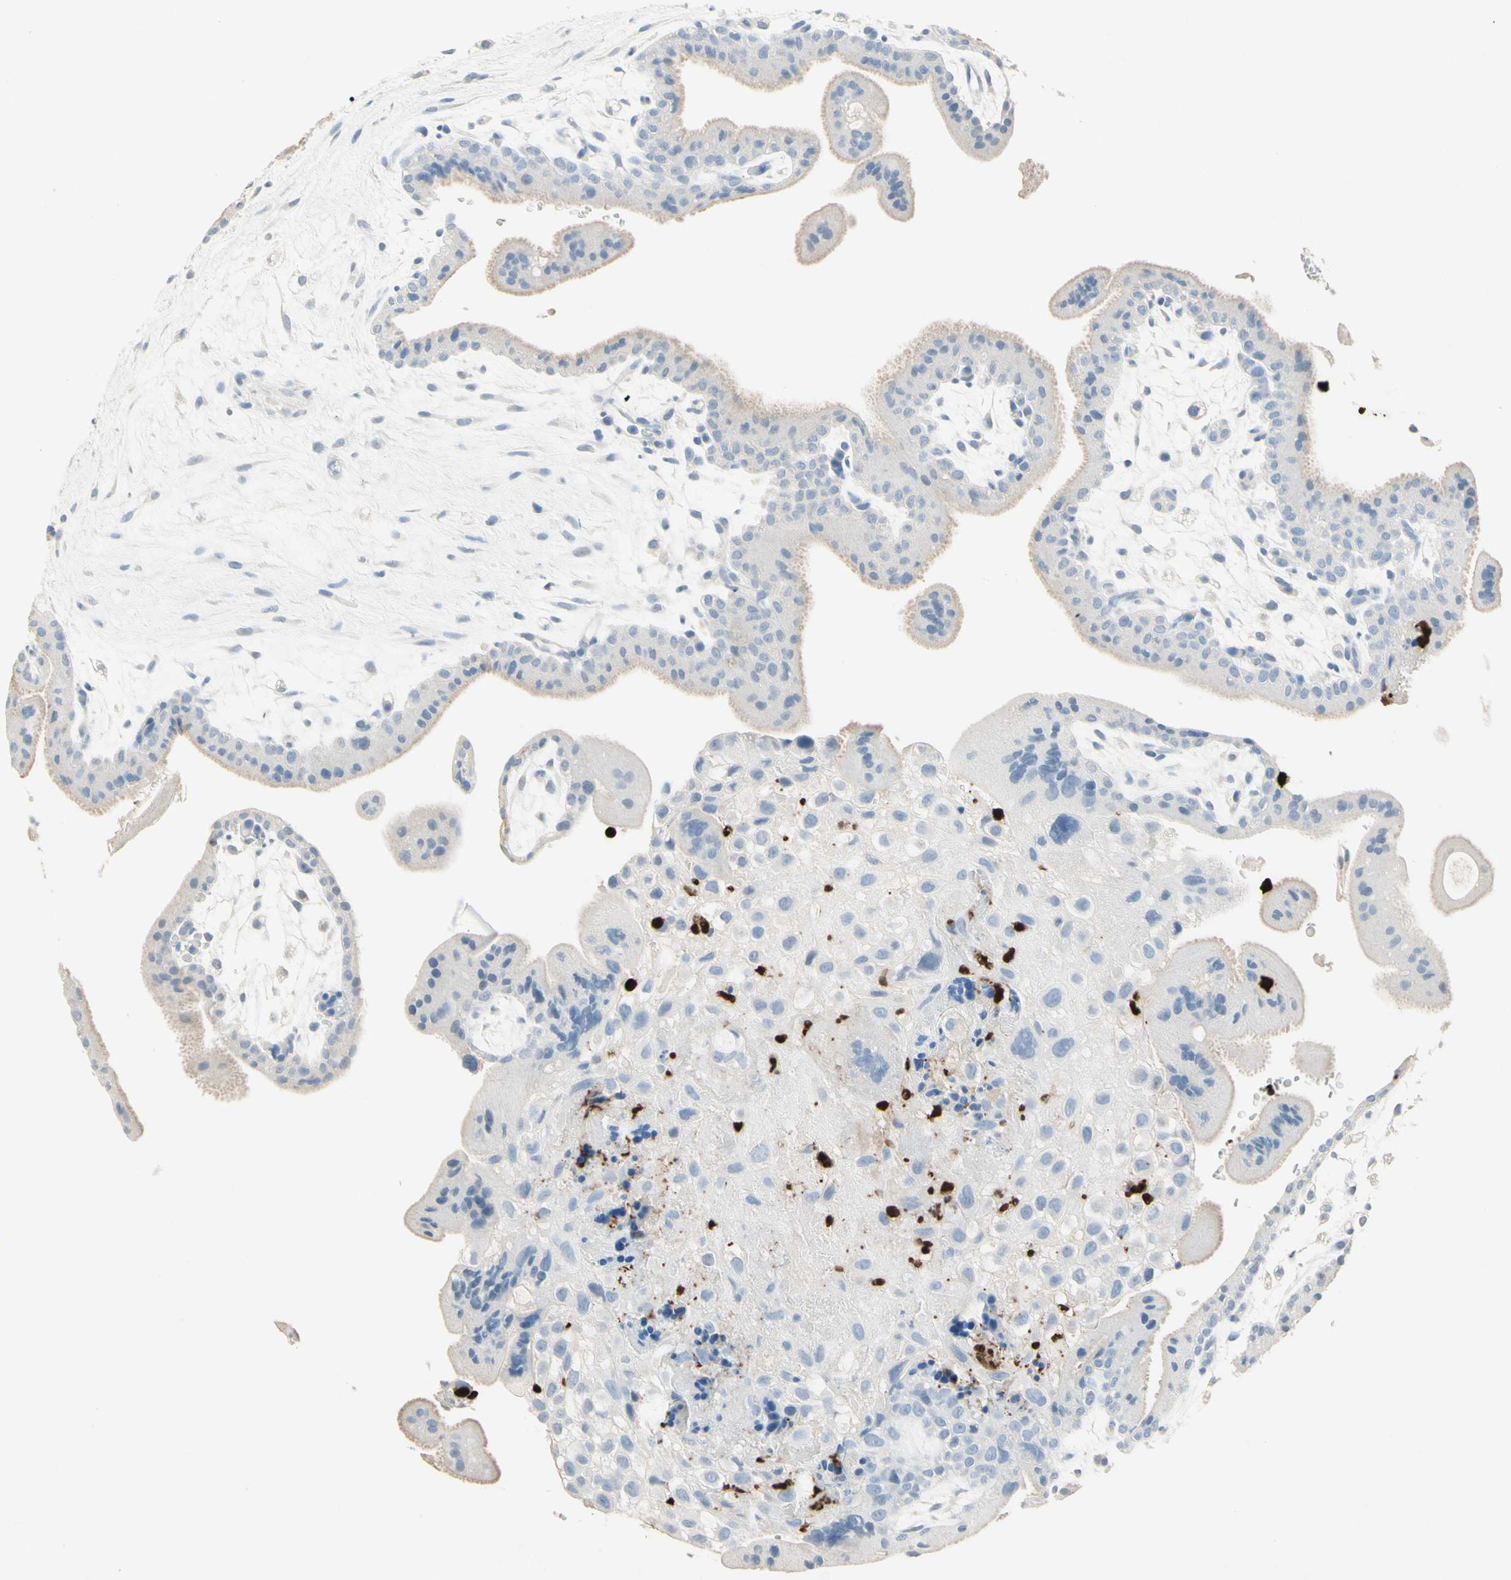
{"staining": {"intensity": "negative", "quantity": "none", "location": "none"}, "tissue": "placenta", "cell_type": "Trophoblastic cells", "image_type": "normal", "snomed": [{"axis": "morphology", "description": "Normal tissue, NOS"}, {"axis": "topography", "description": "Placenta"}], "caption": "Immunohistochemical staining of benign human placenta exhibits no significant expression in trophoblastic cells. The staining was performed using DAB to visualize the protein expression in brown, while the nuclei were stained in blue with hematoxylin (Magnification: 20x).", "gene": "NFKBIZ", "patient": {"sex": "female", "age": 35}}